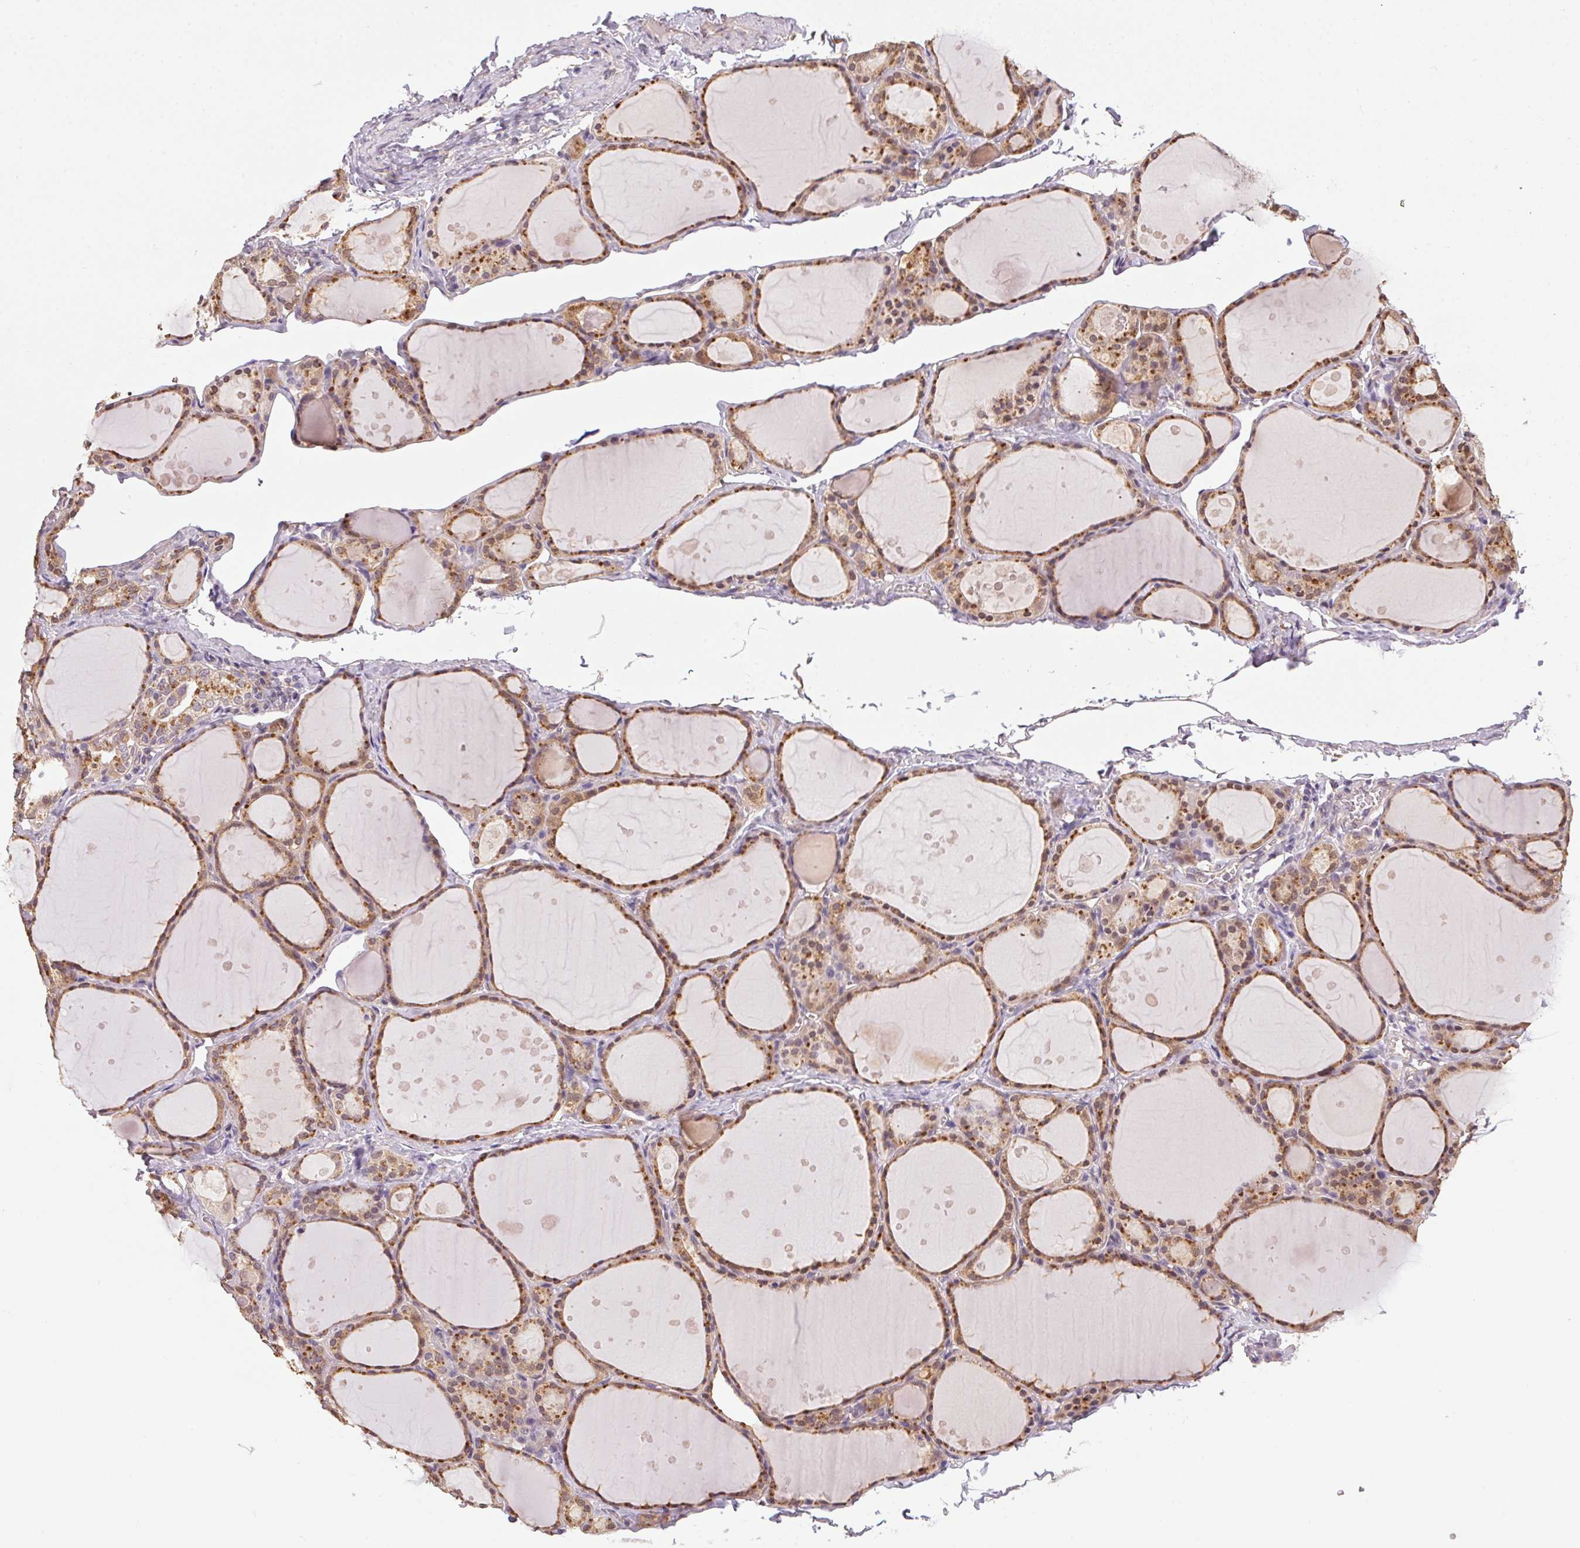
{"staining": {"intensity": "moderate", "quantity": ">75%", "location": "cytoplasmic/membranous"}, "tissue": "thyroid gland", "cell_type": "Glandular cells", "image_type": "normal", "snomed": [{"axis": "morphology", "description": "Normal tissue, NOS"}, {"axis": "topography", "description": "Thyroid gland"}], "caption": "Immunohistochemical staining of unremarkable human thyroid gland reveals moderate cytoplasmic/membranous protein expression in approximately >75% of glandular cells.", "gene": "ADH5", "patient": {"sex": "male", "age": 68}}